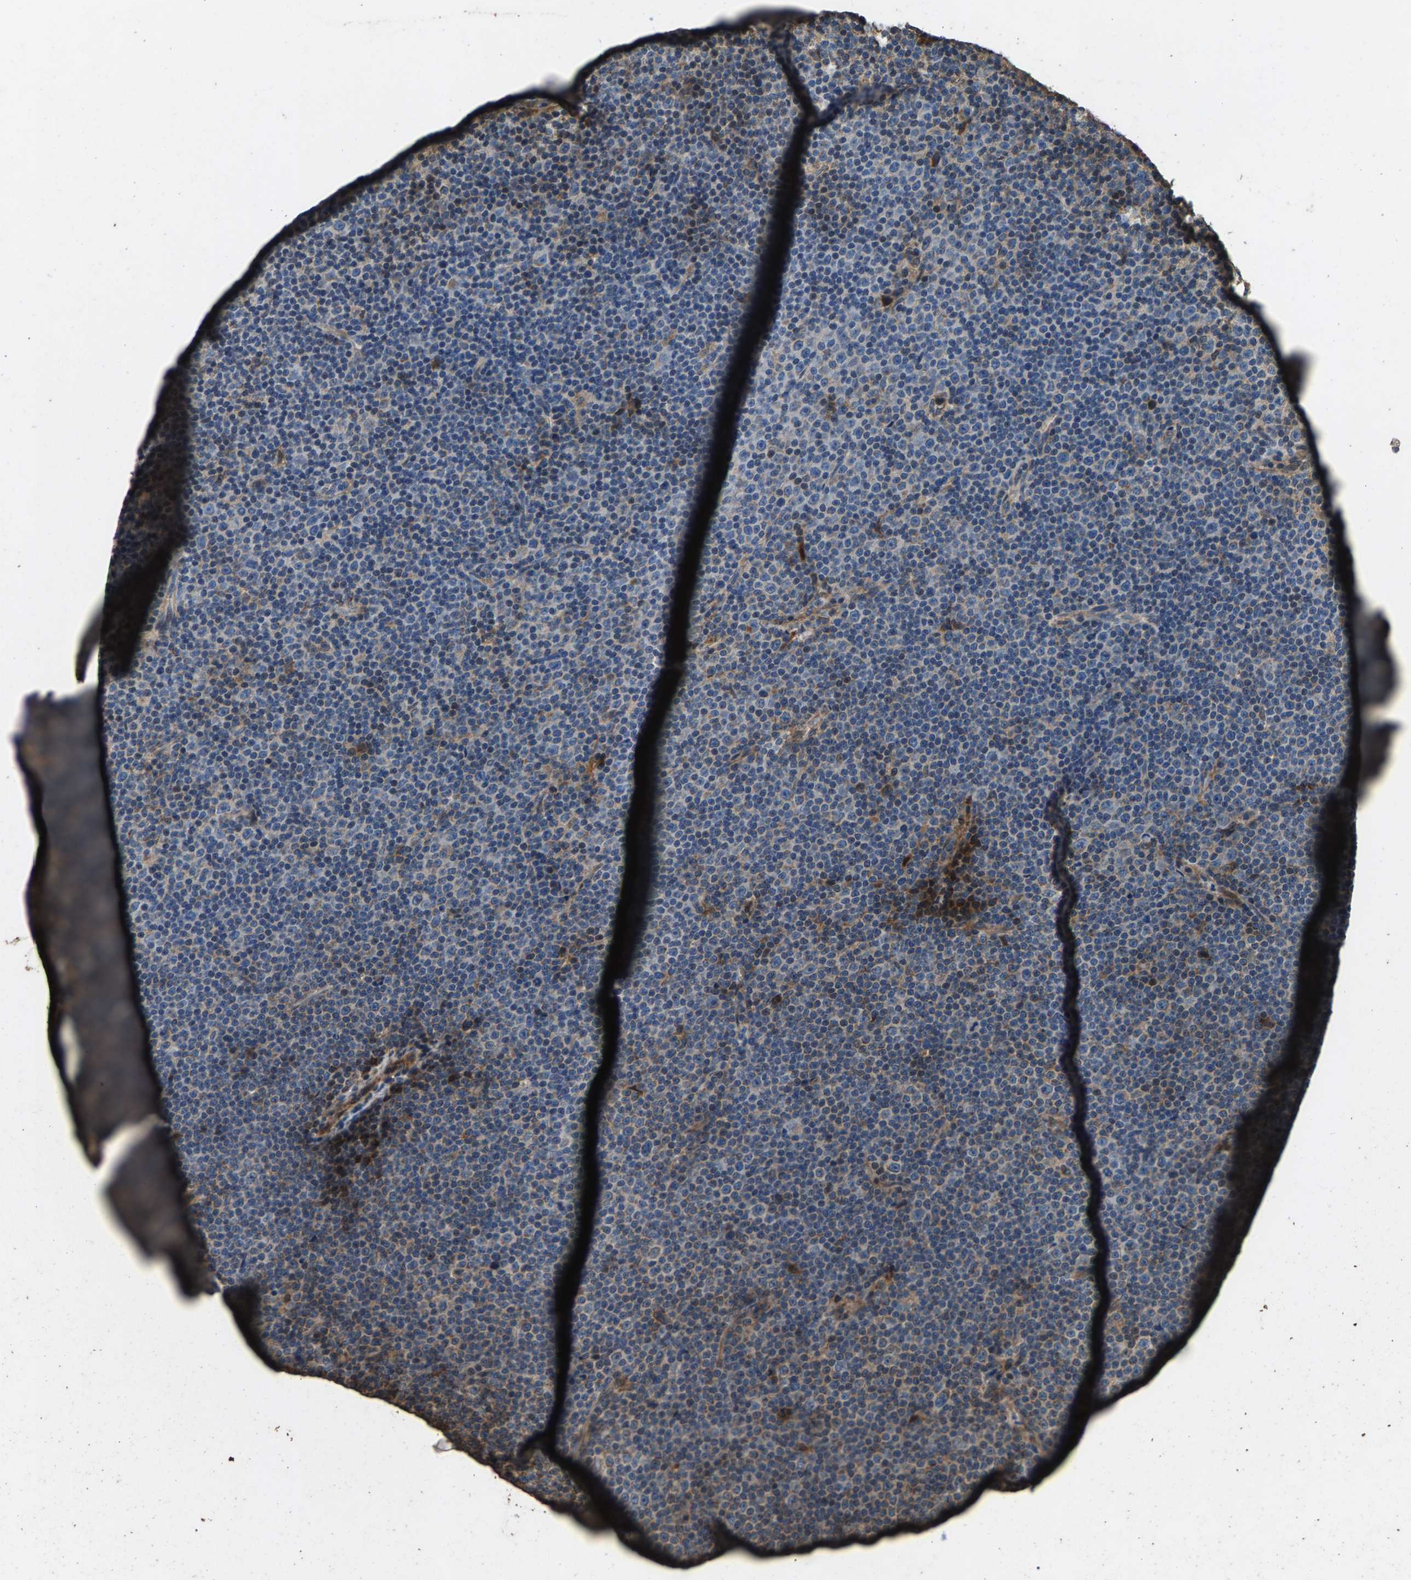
{"staining": {"intensity": "weak", "quantity": "<25%", "location": "cytoplasmic/membranous"}, "tissue": "lymphoma", "cell_type": "Tumor cells", "image_type": "cancer", "snomed": [{"axis": "morphology", "description": "Malignant lymphoma, non-Hodgkin's type, Low grade"}, {"axis": "topography", "description": "Lymph node"}], "caption": "Tumor cells show no significant staining in malignant lymphoma, non-Hodgkin's type (low-grade). The staining is performed using DAB (3,3'-diaminobenzidine) brown chromogen with nuclei counter-stained in using hematoxylin.", "gene": "MRPL27", "patient": {"sex": "female", "age": 67}}